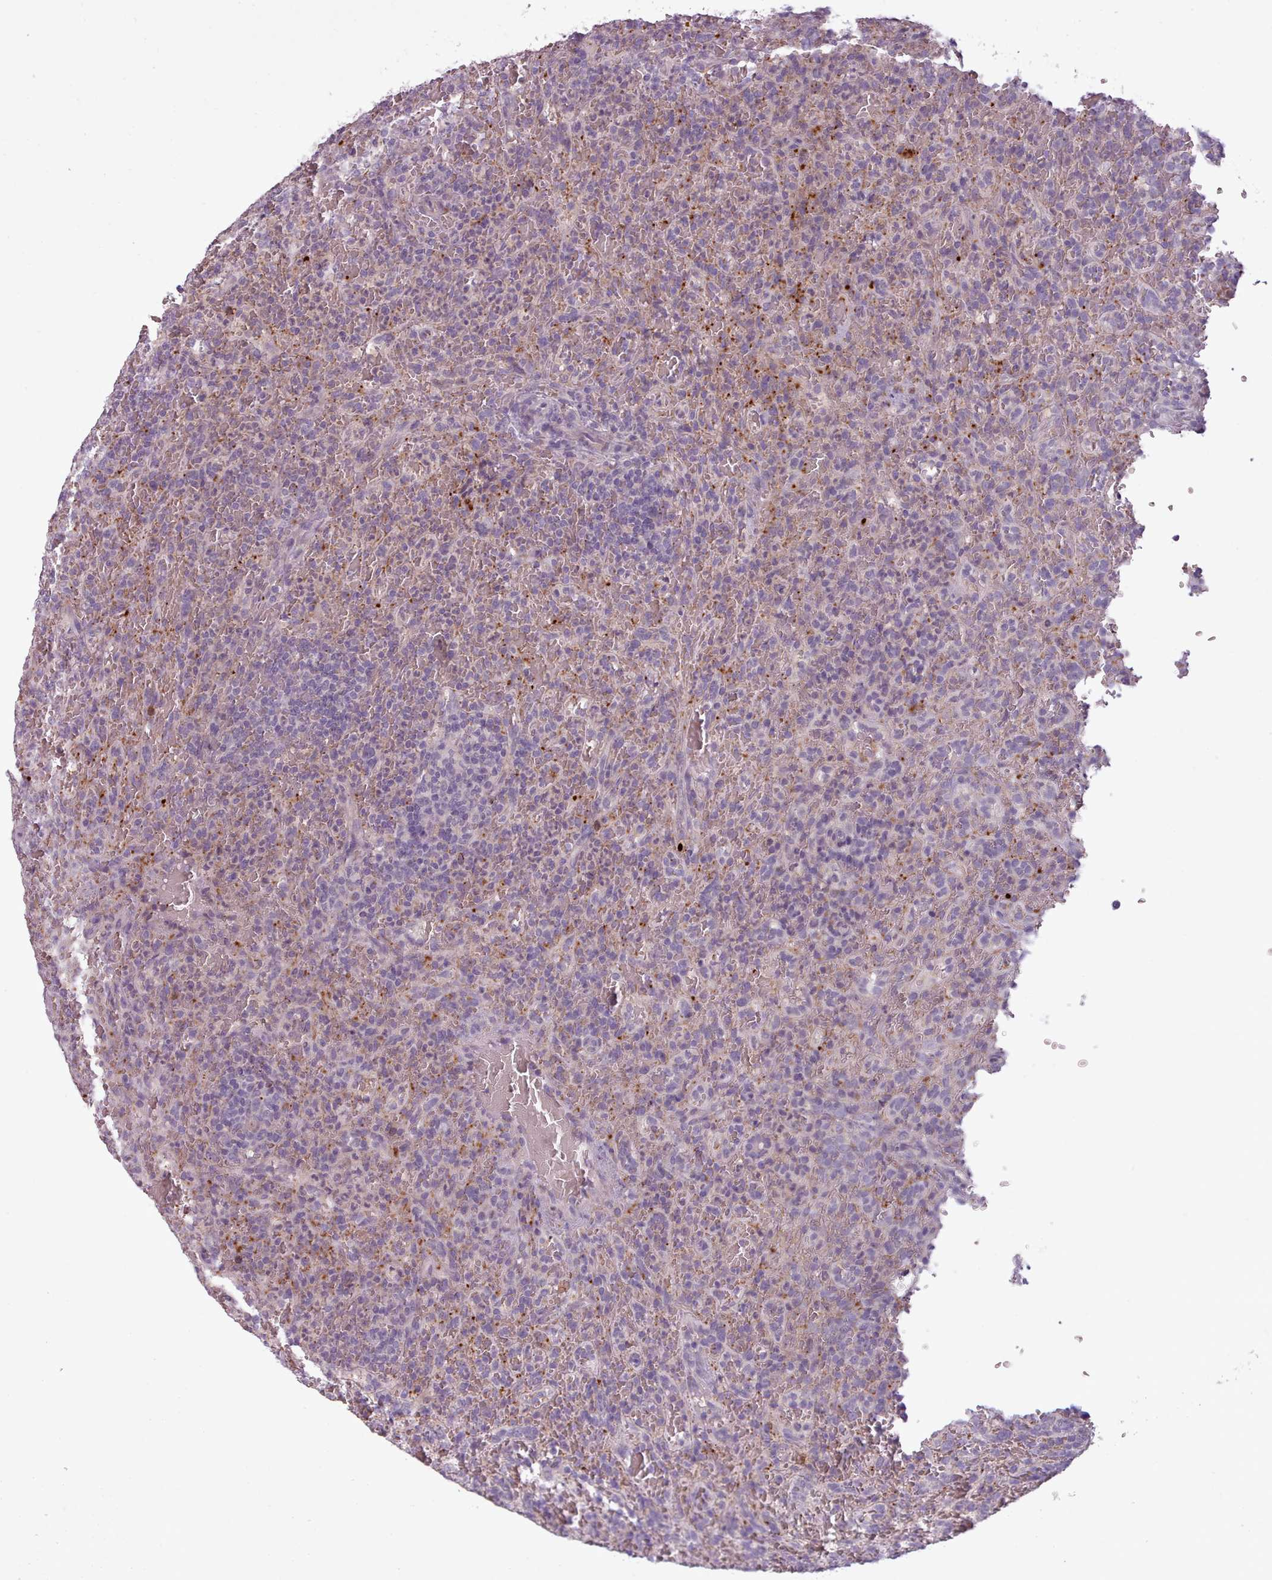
{"staining": {"intensity": "moderate", "quantity": "<25%", "location": "cytoplasmic/membranous"}, "tissue": "lymphoma", "cell_type": "Tumor cells", "image_type": "cancer", "snomed": [{"axis": "morphology", "description": "Malignant lymphoma, non-Hodgkin's type, Low grade"}, {"axis": "topography", "description": "Spleen"}], "caption": "Immunohistochemical staining of human lymphoma reveals low levels of moderate cytoplasmic/membranous protein expression in about <25% of tumor cells.", "gene": "LAPTM5", "patient": {"sex": "female", "age": 64}}